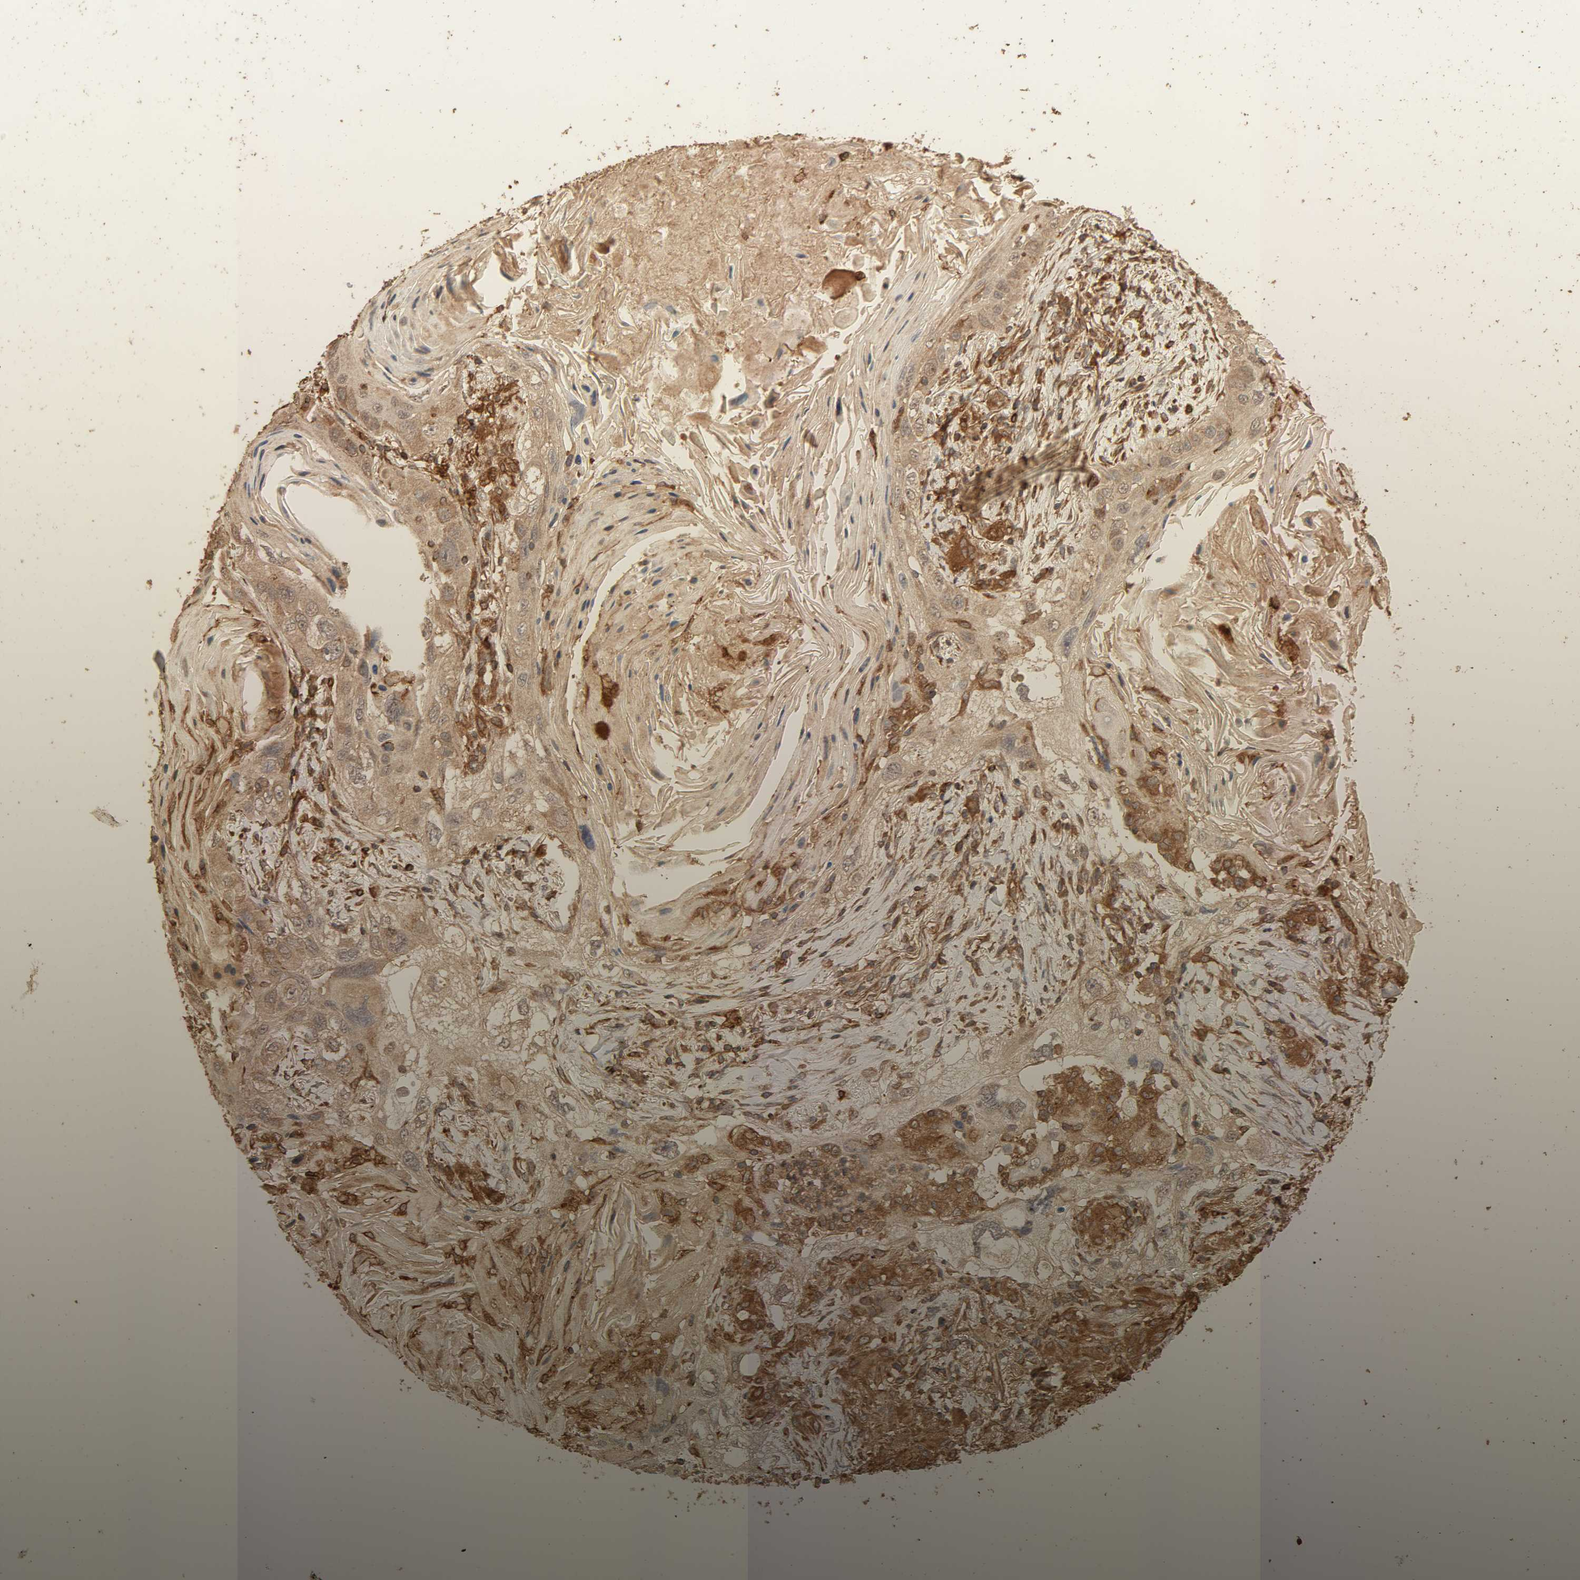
{"staining": {"intensity": "moderate", "quantity": "25%-75%", "location": "cytoplasmic/membranous"}, "tissue": "lung cancer", "cell_type": "Tumor cells", "image_type": "cancer", "snomed": [{"axis": "morphology", "description": "Squamous cell carcinoma, NOS"}, {"axis": "topography", "description": "Lung"}], "caption": "IHC histopathology image of squamous cell carcinoma (lung) stained for a protein (brown), which exhibits medium levels of moderate cytoplasmic/membranous positivity in approximately 25%-75% of tumor cells.", "gene": "RPS6KA6", "patient": {"sex": "female", "age": 67}}